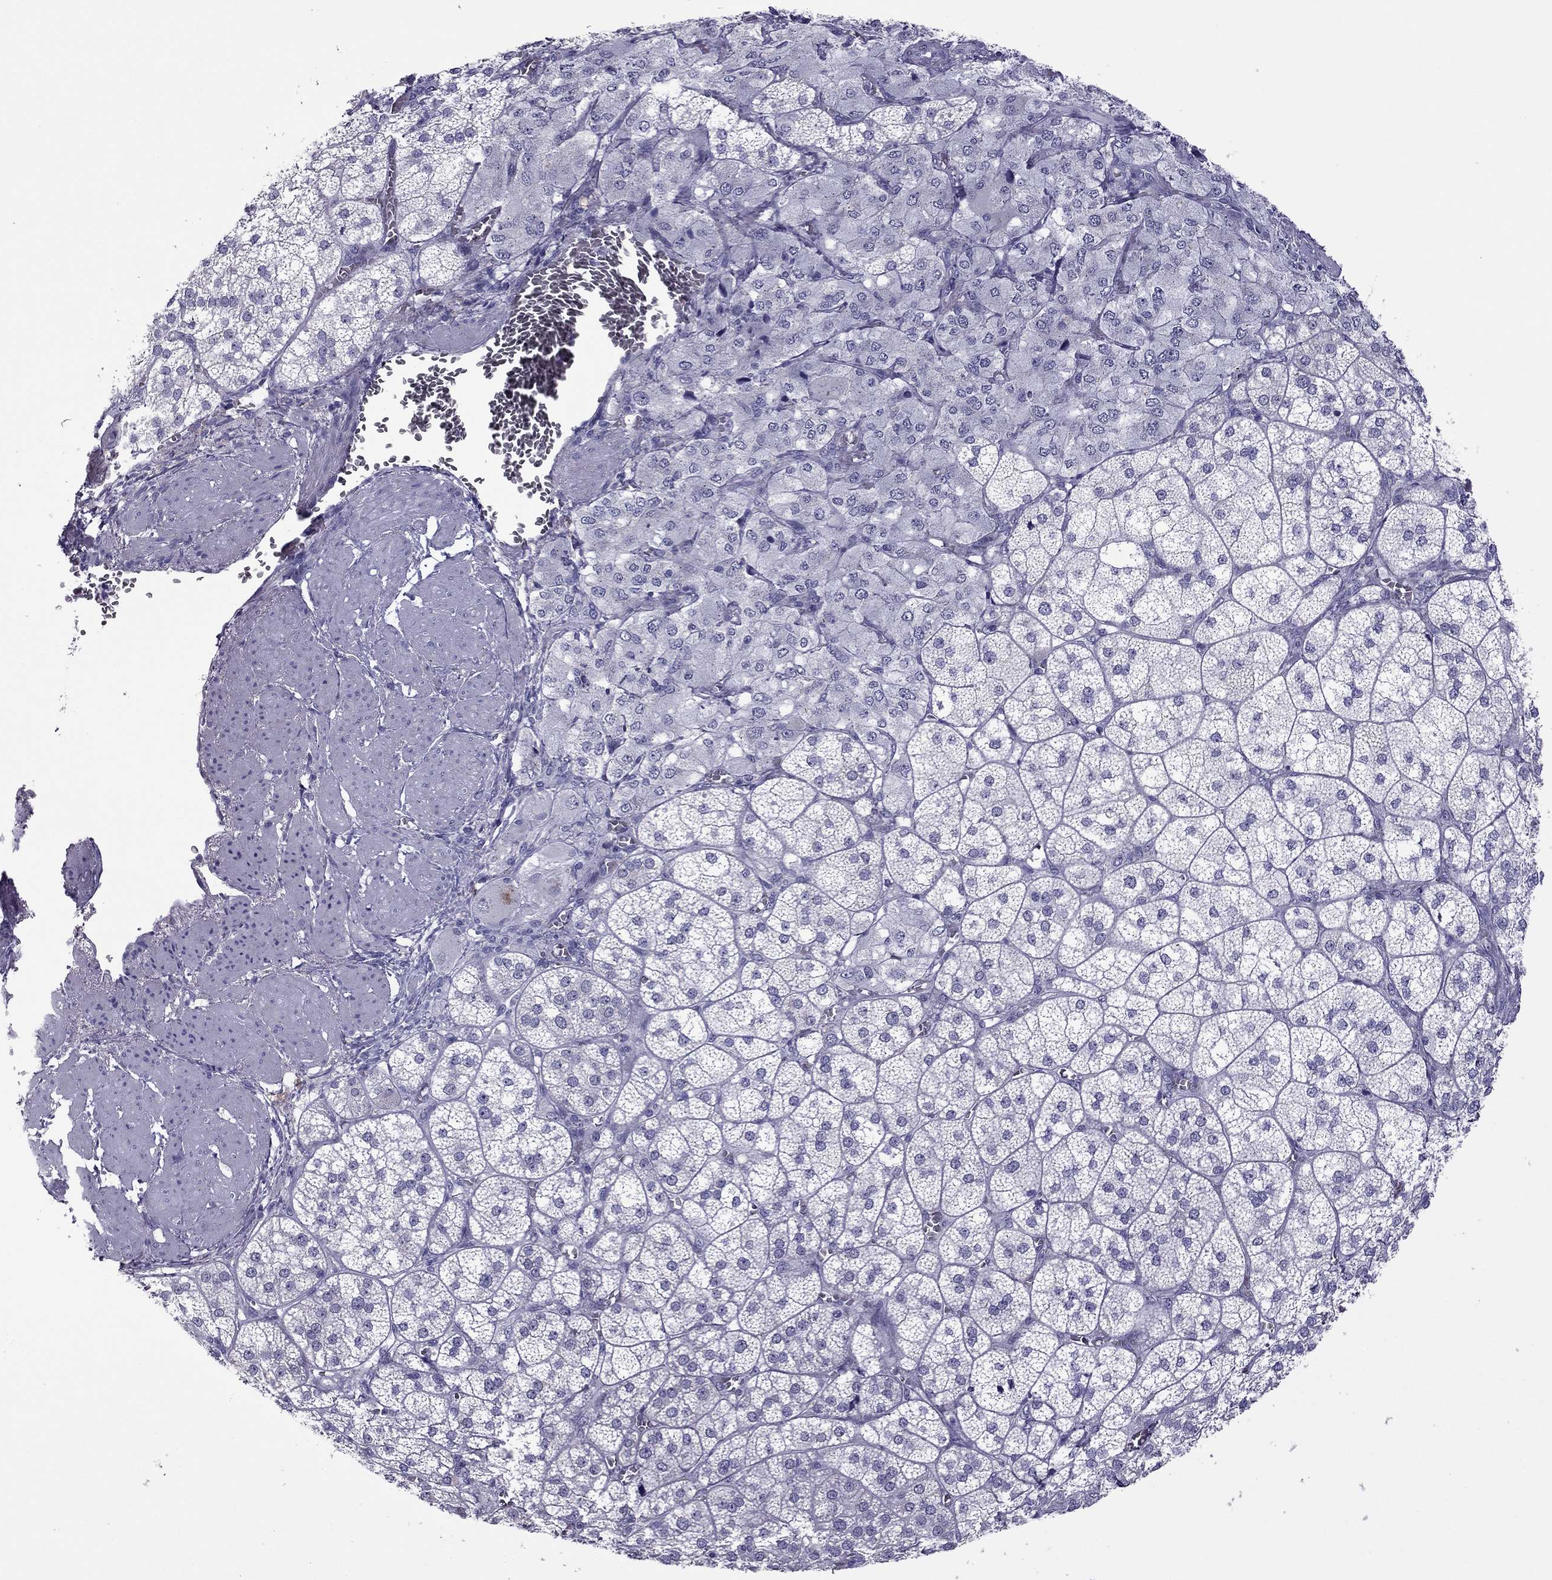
{"staining": {"intensity": "weak", "quantity": "<25%", "location": "cytoplasmic/membranous"}, "tissue": "adrenal gland", "cell_type": "Glandular cells", "image_type": "normal", "snomed": [{"axis": "morphology", "description": "Normal tissue, NOS"}, {"axis": "topography", "description": "Adrenal gland"}], "caption": "Immunohistochemistry image of benign human adrenal gland stained for a protein (brown), which displays no expression in glandular cells.", "gene": "MYBPH", "patient": {"sex": "female", "age": 60}}